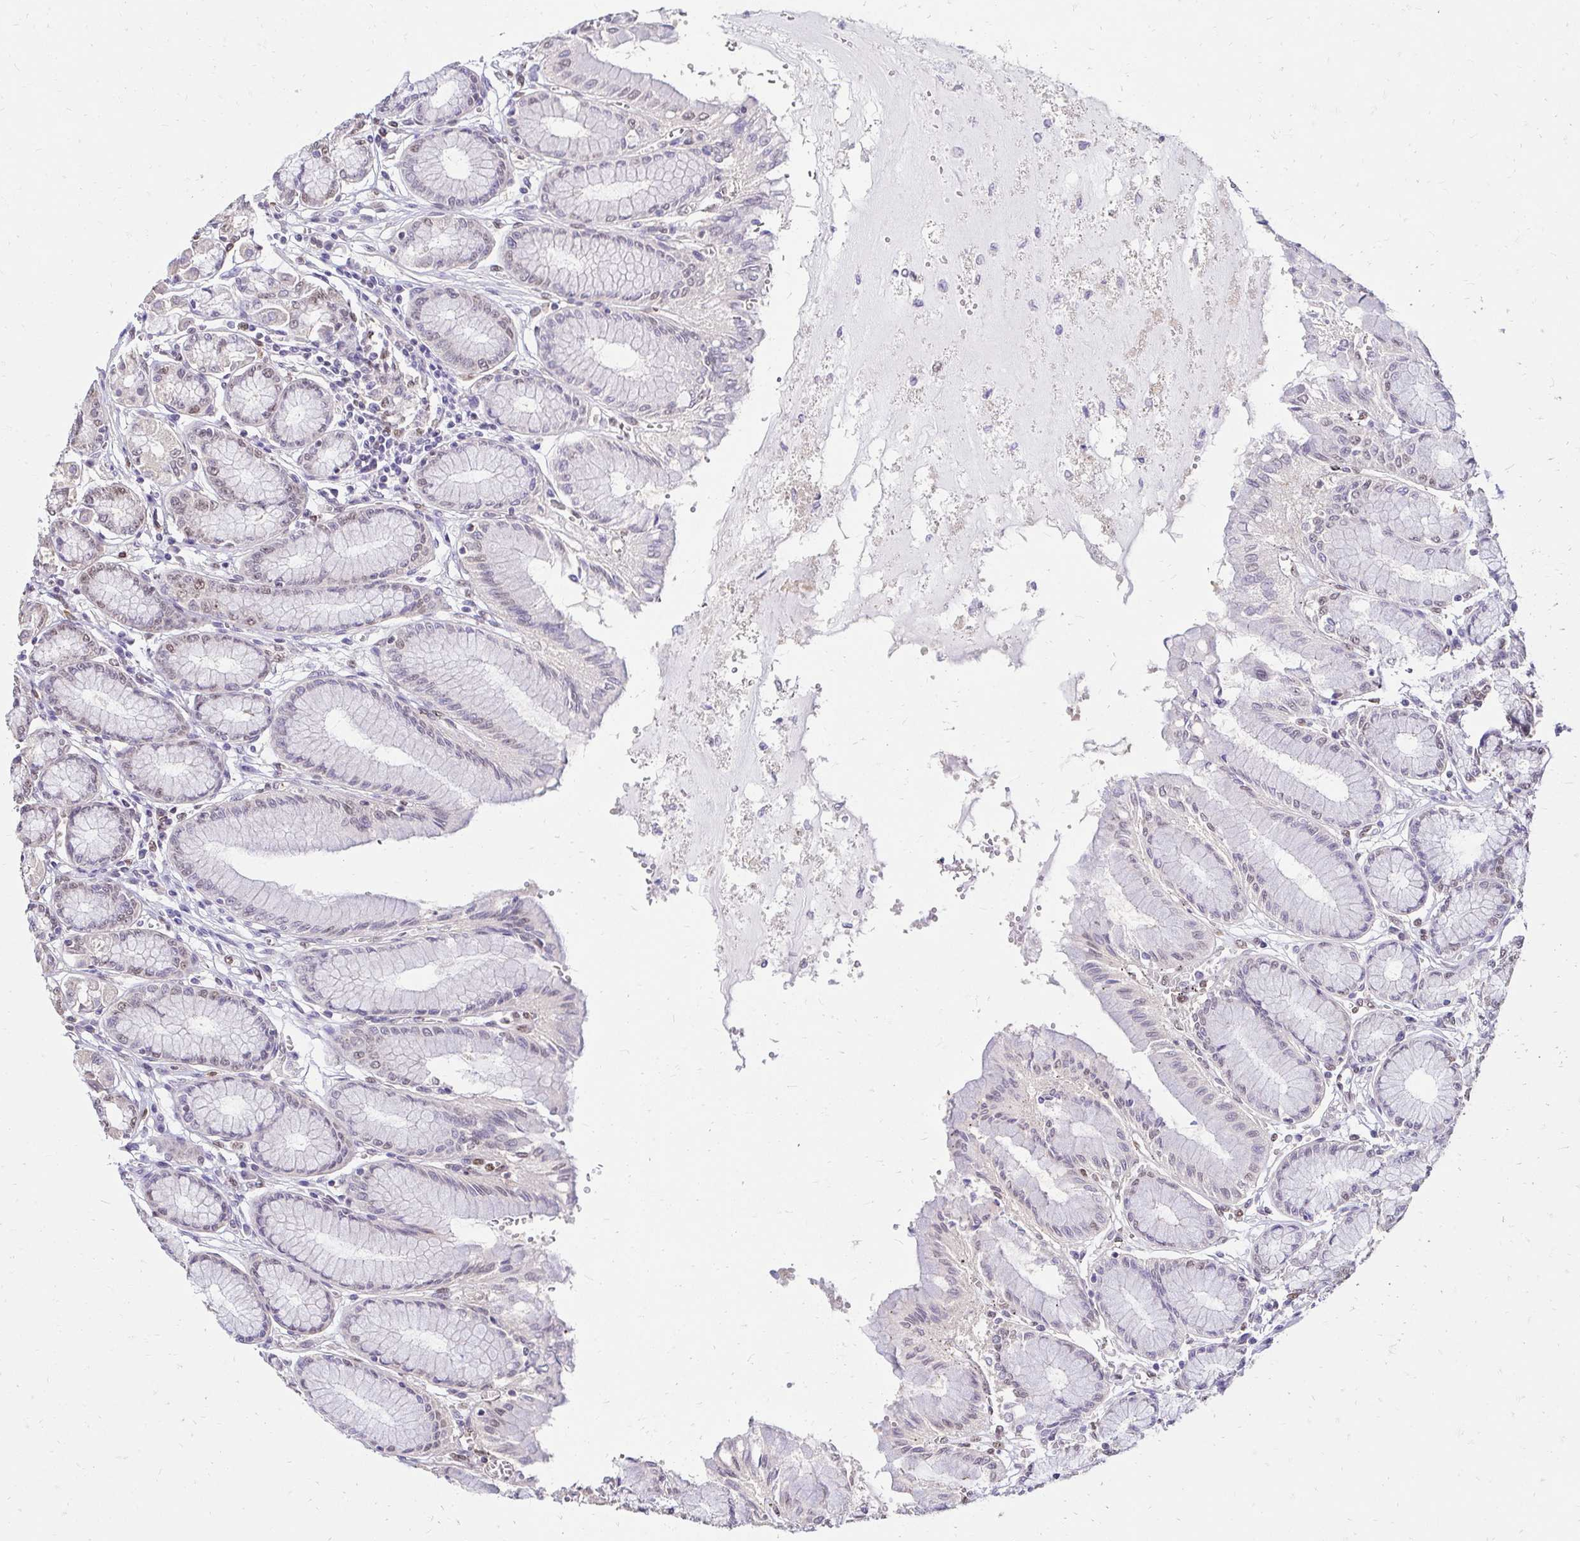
{"staining": {"intensity": "moderate", "quantity": "25%-75%", "location": "nuclear"}, "tissue": "stomach", "cell_type": "Glandular cells", "image_type": "normal", "snomed": [{"axis": "morphology", "description": "Normal tissue, NOS"}, {"axis": "topography", "description": "Stomach"}, {"axis": "topography", "description": "Stomach, lower"}], "caption": "Unremarkable stomach displays moderate nuclear staining in about 25%-75% of glandular cells, visualized by immunohistochemistry.", "gene": "RIMS4", "patient": {"sex": "male", "age": 76}}